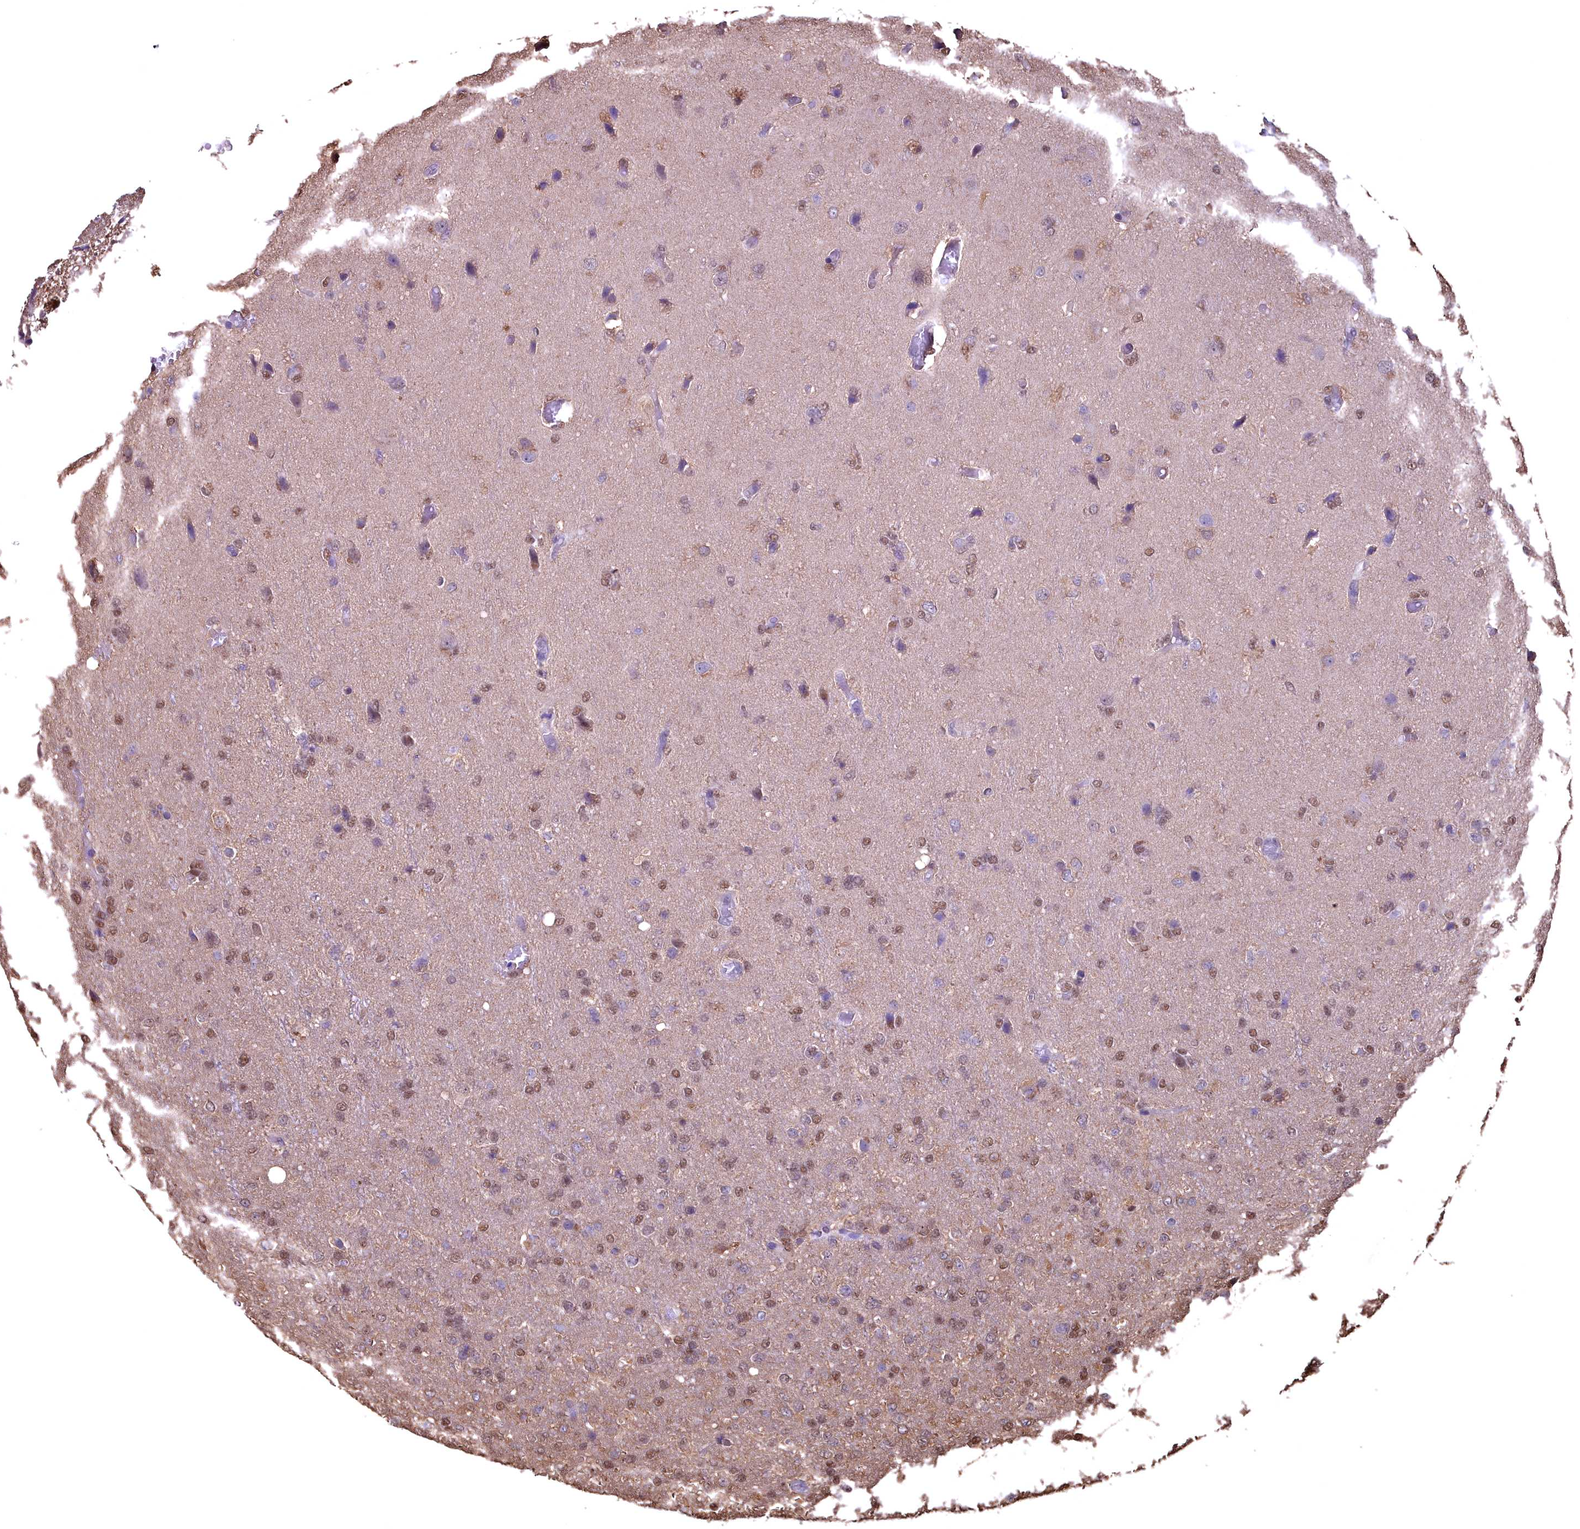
{"staining": {"intensity": "moderate", "quantity": "25%-75%", "location": "nuclear"}, "tissue": "glioma", "cell_type": "Tumor cells", "image_type": "cancer", "snomed": [{"axis": "morphology", "description": "Glioma, malignant, High grade"}, {"axis": "topography", "description": "Brain"}], "caption": "The photomicrograph demonstrates a brown stain indicating the presence of a protein in the nuclear of tumor cells in glioma.", "gene": "GAPDH", "patient": {"sex": "female", "age": 74}}